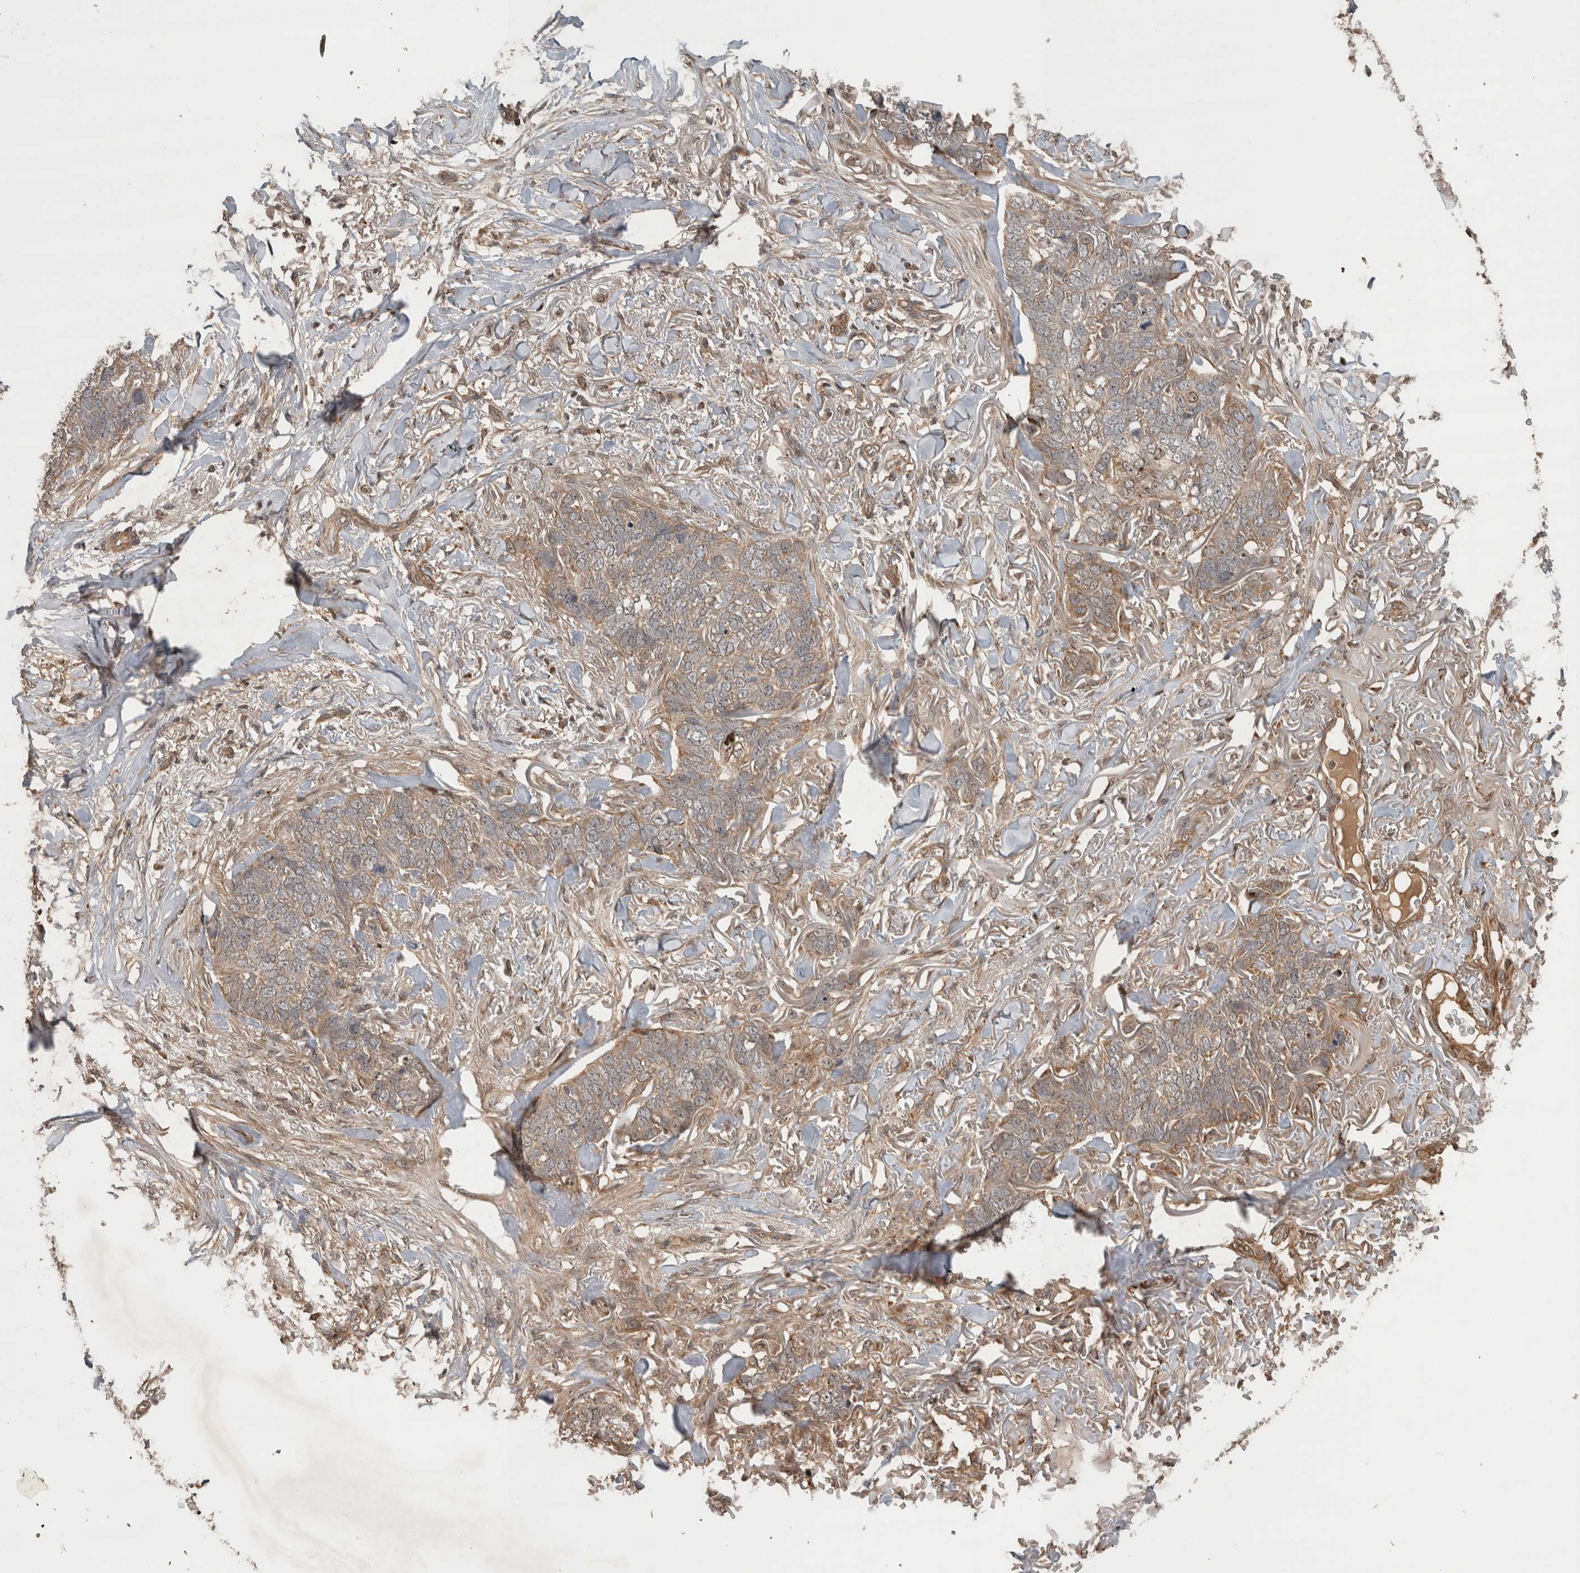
{"staining": {"intensity": "weak", "quantity": ">75%", "location": "cytoplasmic/membranous"}, "tissue": "skin cancer", "cell_type": "Tumor cells", "image_type": "cancer", "snomed": [{"axis": "morphology", "description": "Normal tissue, NOS"}, {"axis": "morphology", "description": "Basal cell carcinoma"}, {"axis": "topography", "description": "Skin"}], "caption": "This is an image of IHC staining of skin cancer (basal cell carcinoma), which shows weak staining in the cytoplasmic/membranous of tumor cells.", "gene": "PITPNC1", "patient": {"sex": "male", "age": 77}}